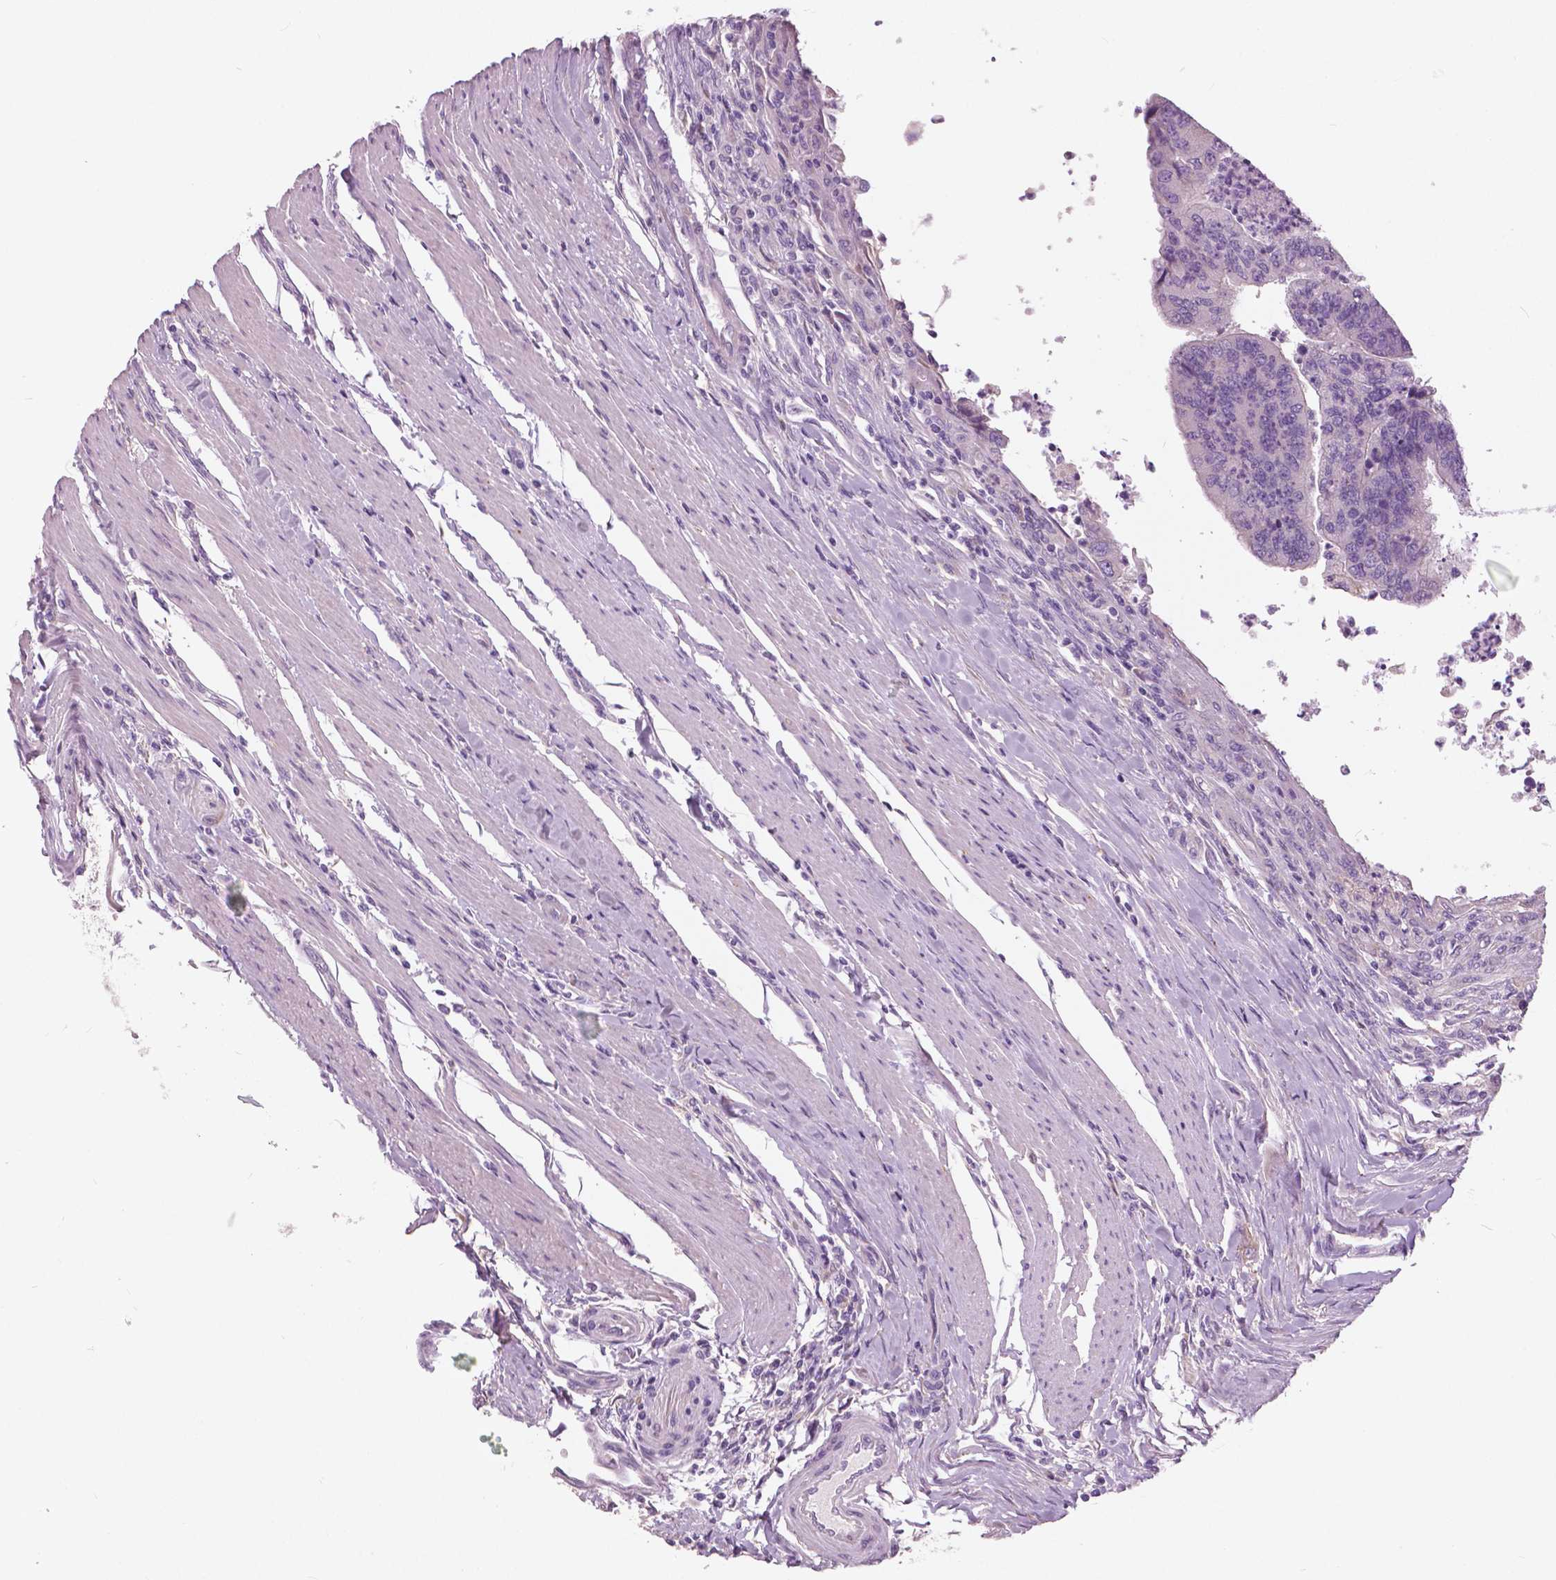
{"staining": {"intensity": "negative", "quantity": "none", "location": "none"}, "tissue": "colorectal cancer", "cell_type": "Tumor cells", "image_type": "cancer", "snomed": [{"axis": "morphology", "description": "Adenocarcinoma, NOS"}, {"axis": "topography", "description": "Colon"}], "caption": "Colorectal cancer stained for a protein using immunohistochemistry reveals no positivity tumor cells.", "gene": "SERPINI1", "patient": {"sex": "female", "age": 67}}